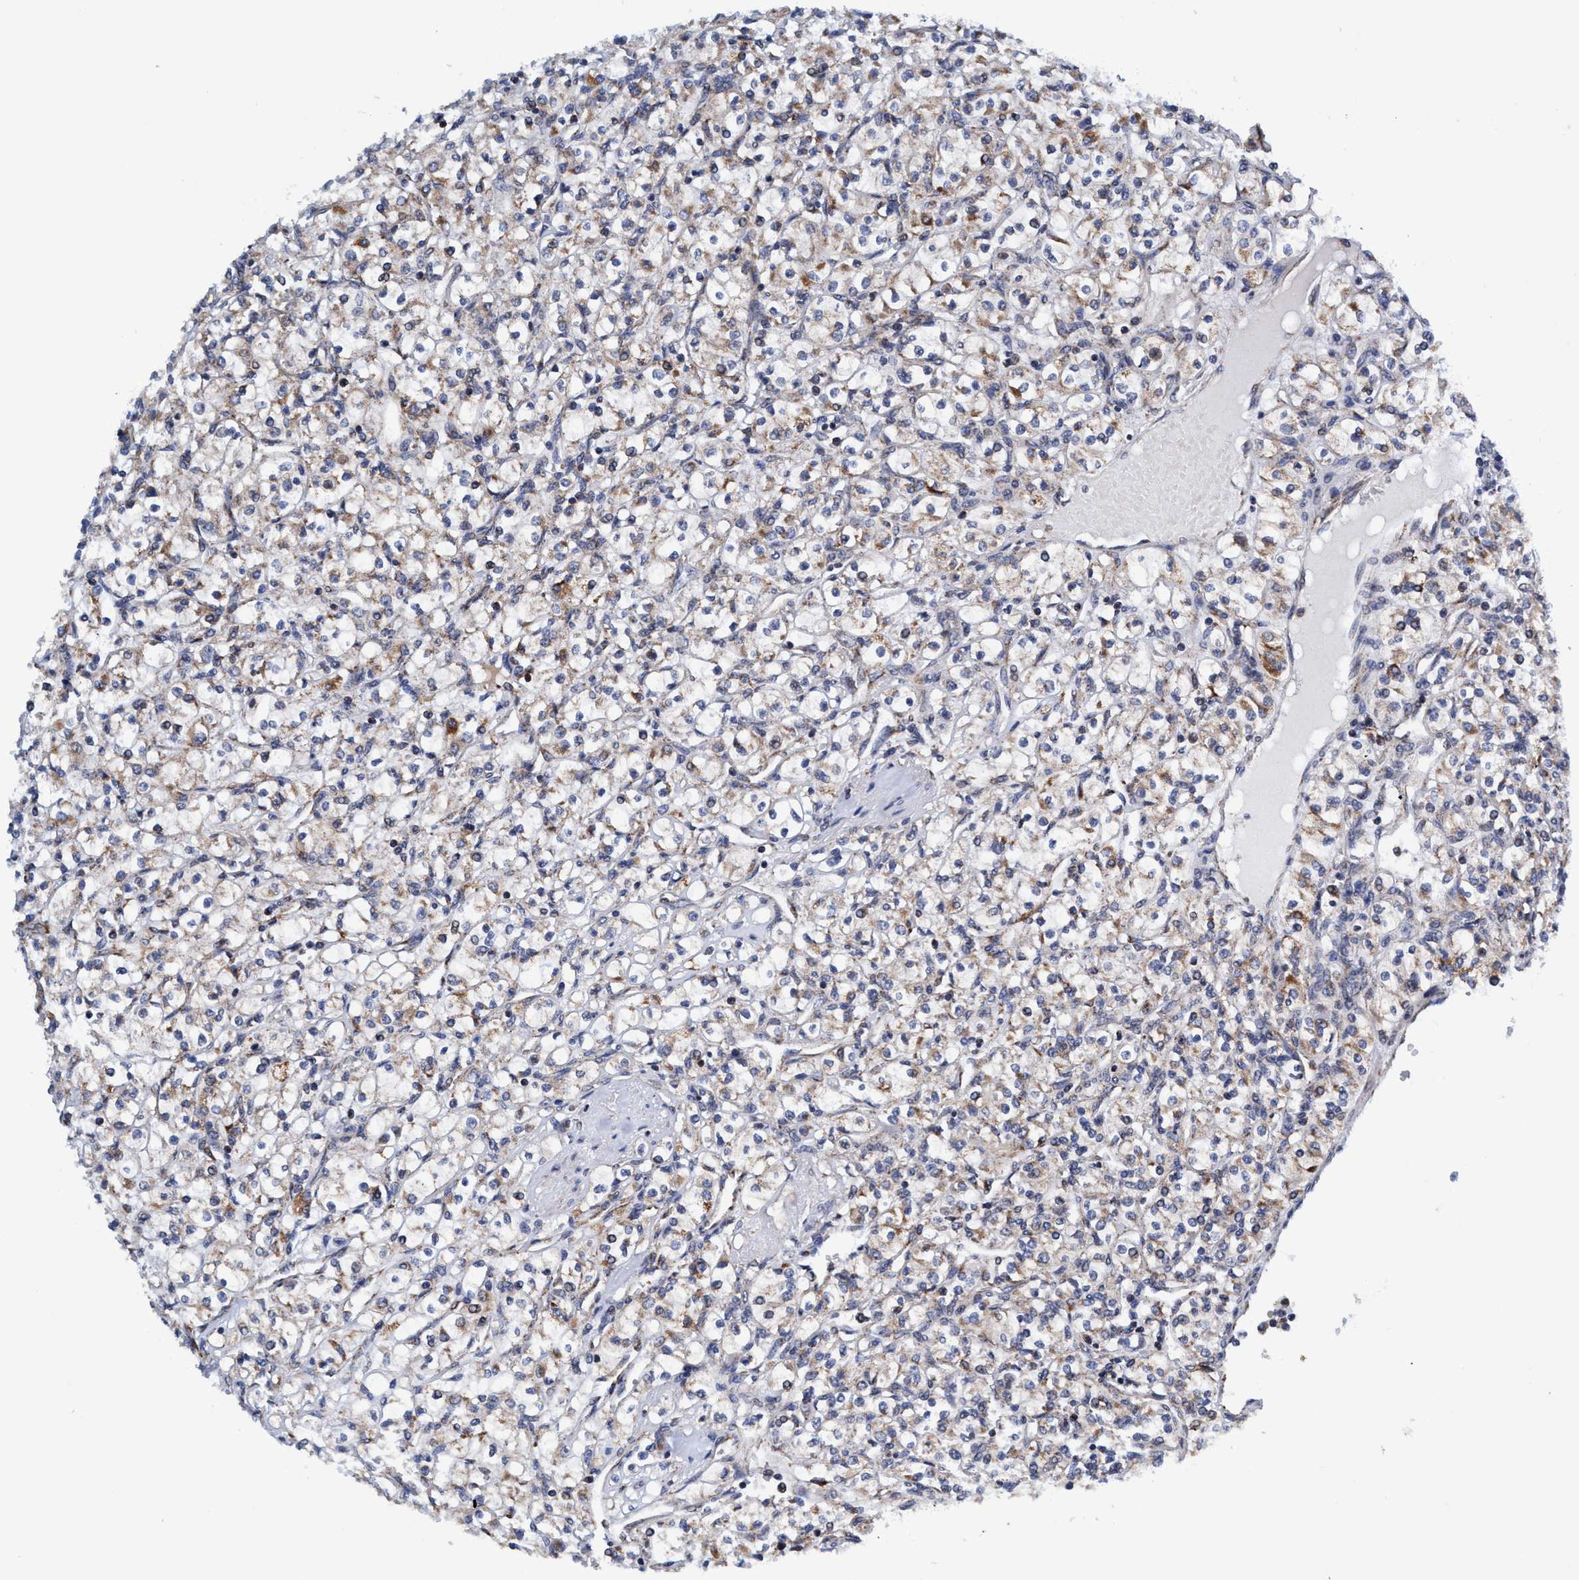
{"staining": {"intensity": "weak", "quantity": "<25%", "location": "cytoplasmic/membranous"}, "tissue": "renal cancer", "cell_type": "Tumor cells", "image_type": "cancer", "snomed": [{"axis": "morphology", "description": "Adenocarcinoma, NOS"}, {"axis": "topography", "description": "Kidney"}], "caption": "Tumor cells show no significant staining in adenocarcinoma (renal). (IHC, brightfield microscopy, high magnification).", "gene": "AGAP2", "patient": {"sex": "male", "age": 77}}